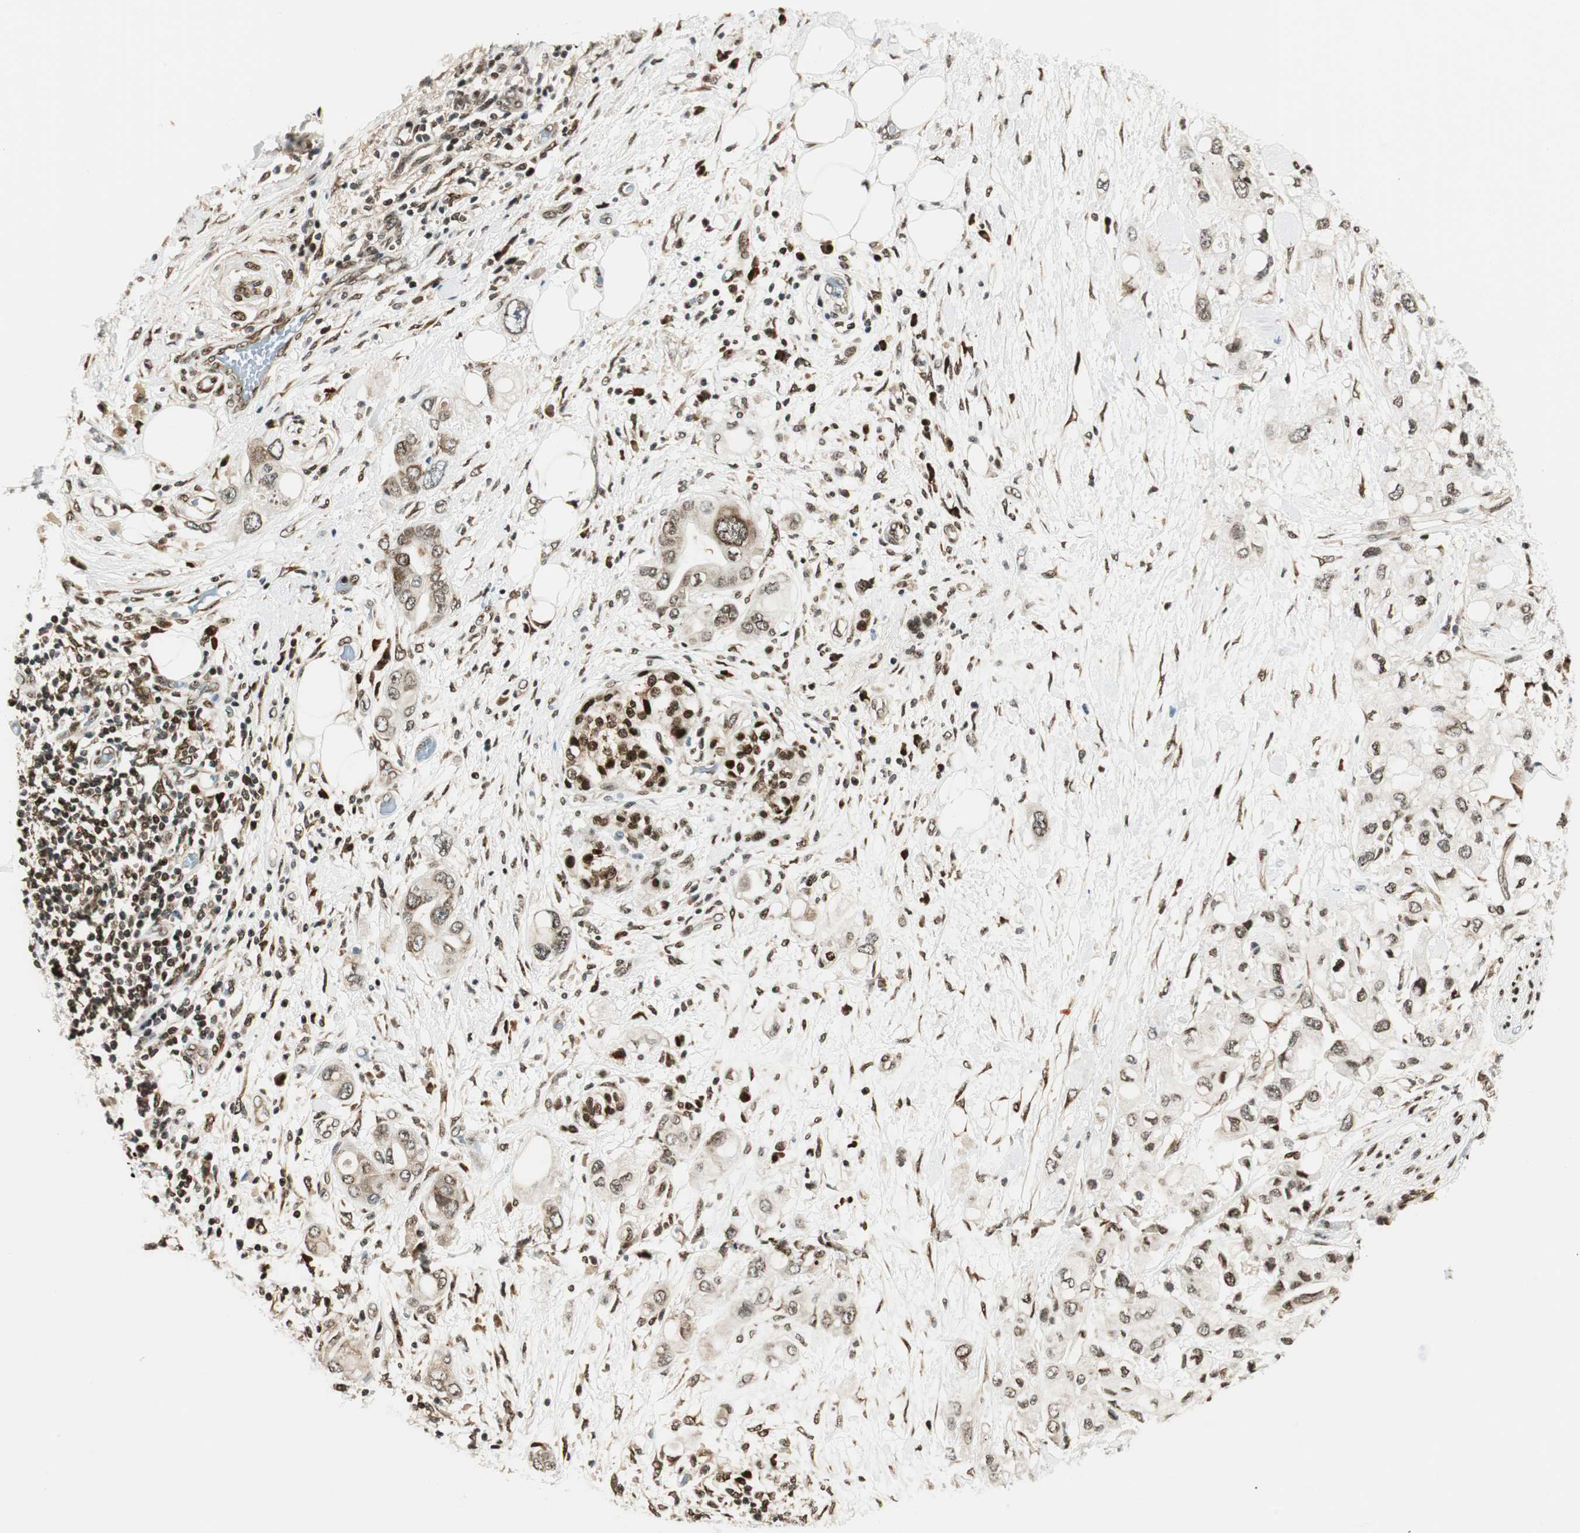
{"staining": {"intensity": "weak", "quantity": ">75%", "location": "nuclear"}, "tissue": "pancreatic cancer", "cell_type": "Tumor cells", "image_type": "cancer", "snomed": [{"axis": "morphology", "description": "Adenocarcinoma, NOS"}, {"axis": "topography", "description": "Pancreas"}], "caption": "High-power microscopy captured an immunohistochemistry histopathology image of adenocarcinoma (pancreatic), revealing weak nuclear positivity in about >75% of tumor cells.", "gene": "RING1", "patient": {"sex": "female", "age": 56}}